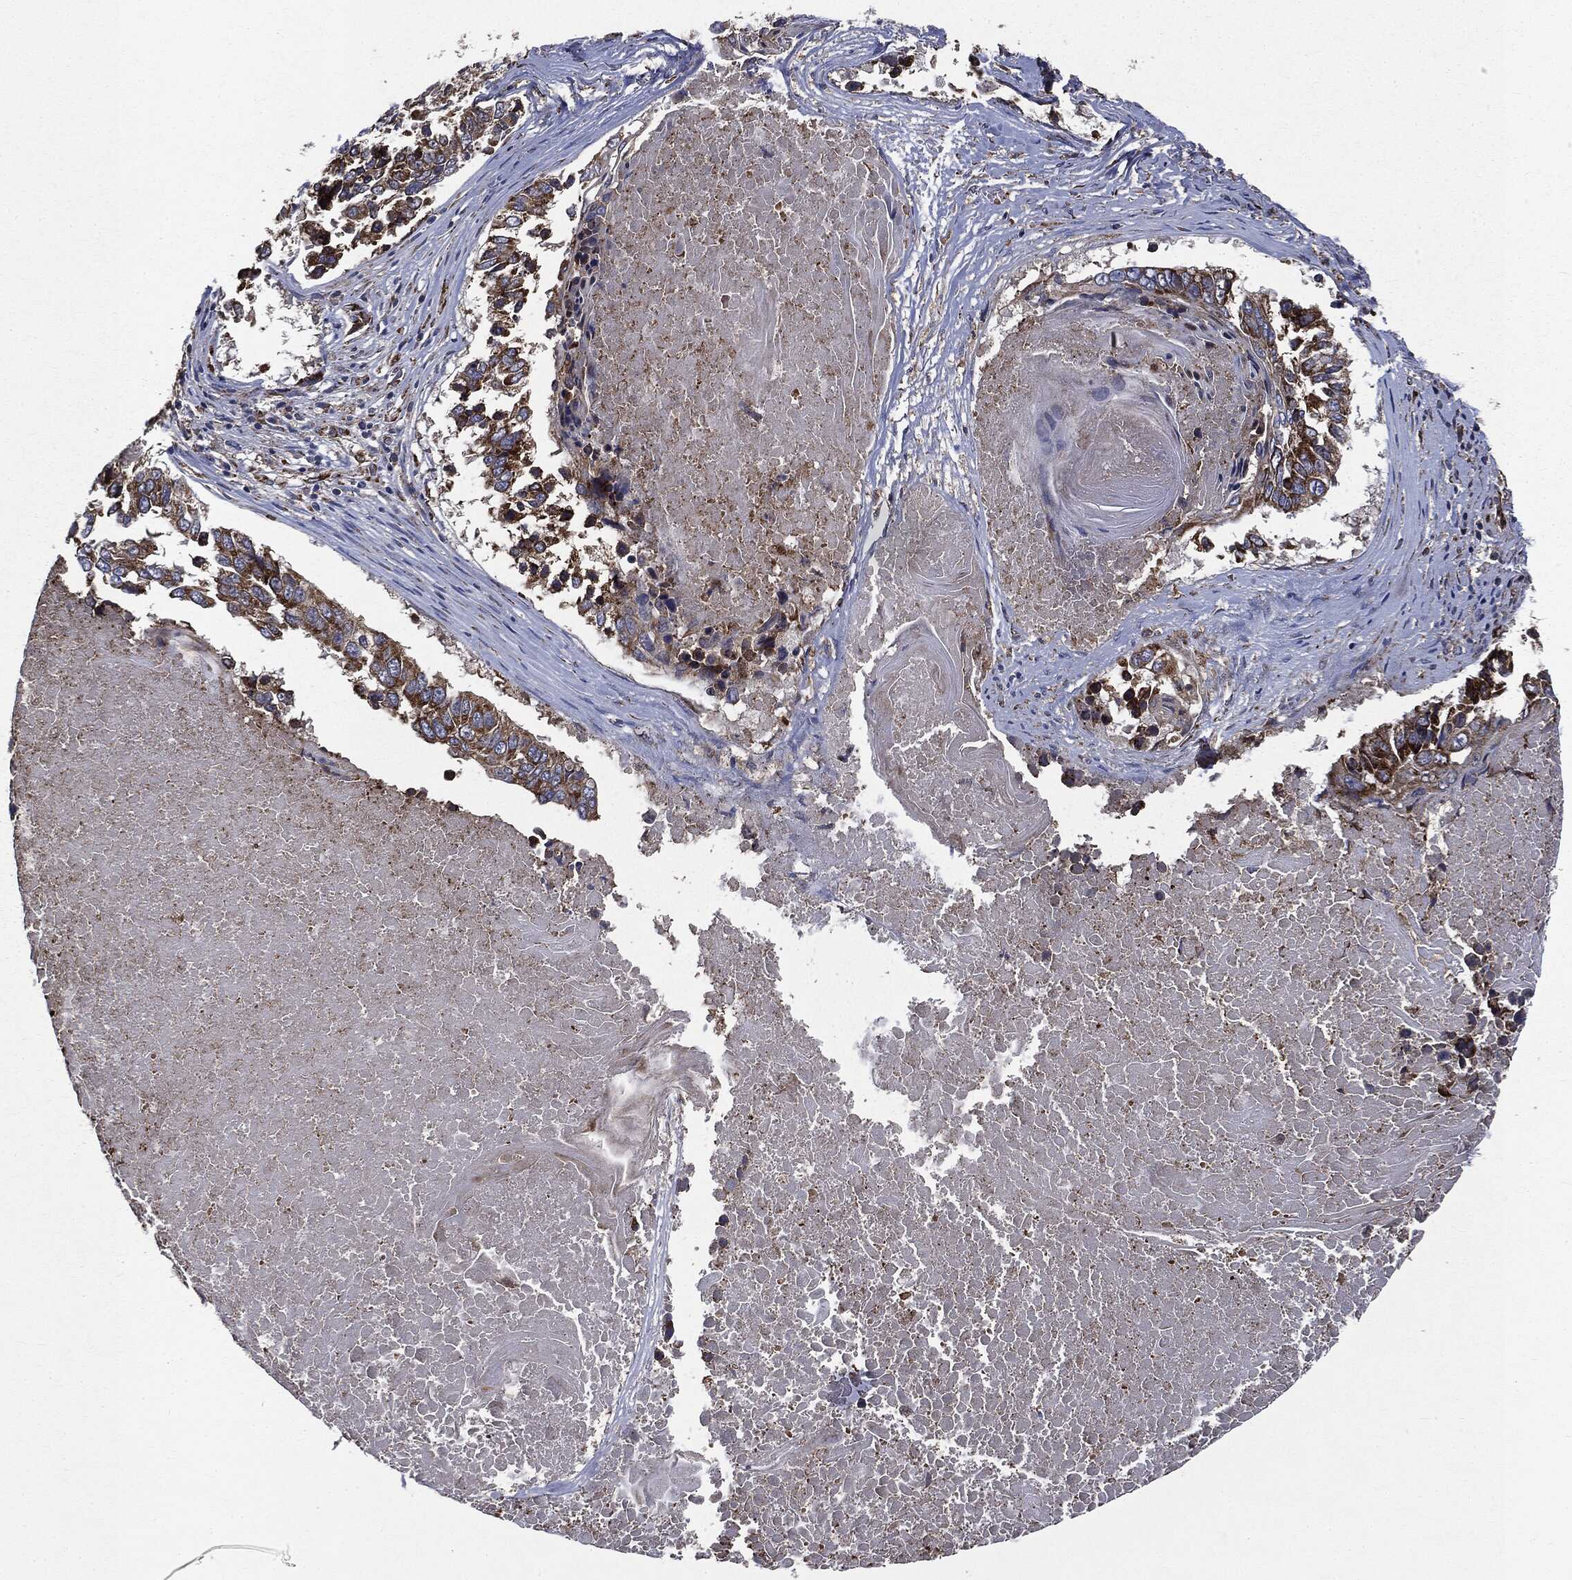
{"staining": {"intensity": "strong", "quantity": "<25%", "location": "cytoplasmic/membranous"}, "tissue": "lung cancer", "cell_type": "Tumor cells", "image_type": "cancer", "snomed": [{"axis": "morphology", "description": "Squamous cell carcinoma, NOS"}, {"axis": "topography", "description": "Lung"}], "caption": "High-magnification brightfield microscopy of squamous cell carcinoma (lung) stained with DAB (brown) and counterstained with hematoxylin (blue). tumor cells exhibit strong cytoplasmic/membranous positivity is present in approximately<25% of cells.", "gene": "PLOD3", "patient": {"sex": "male", "age": 73}}